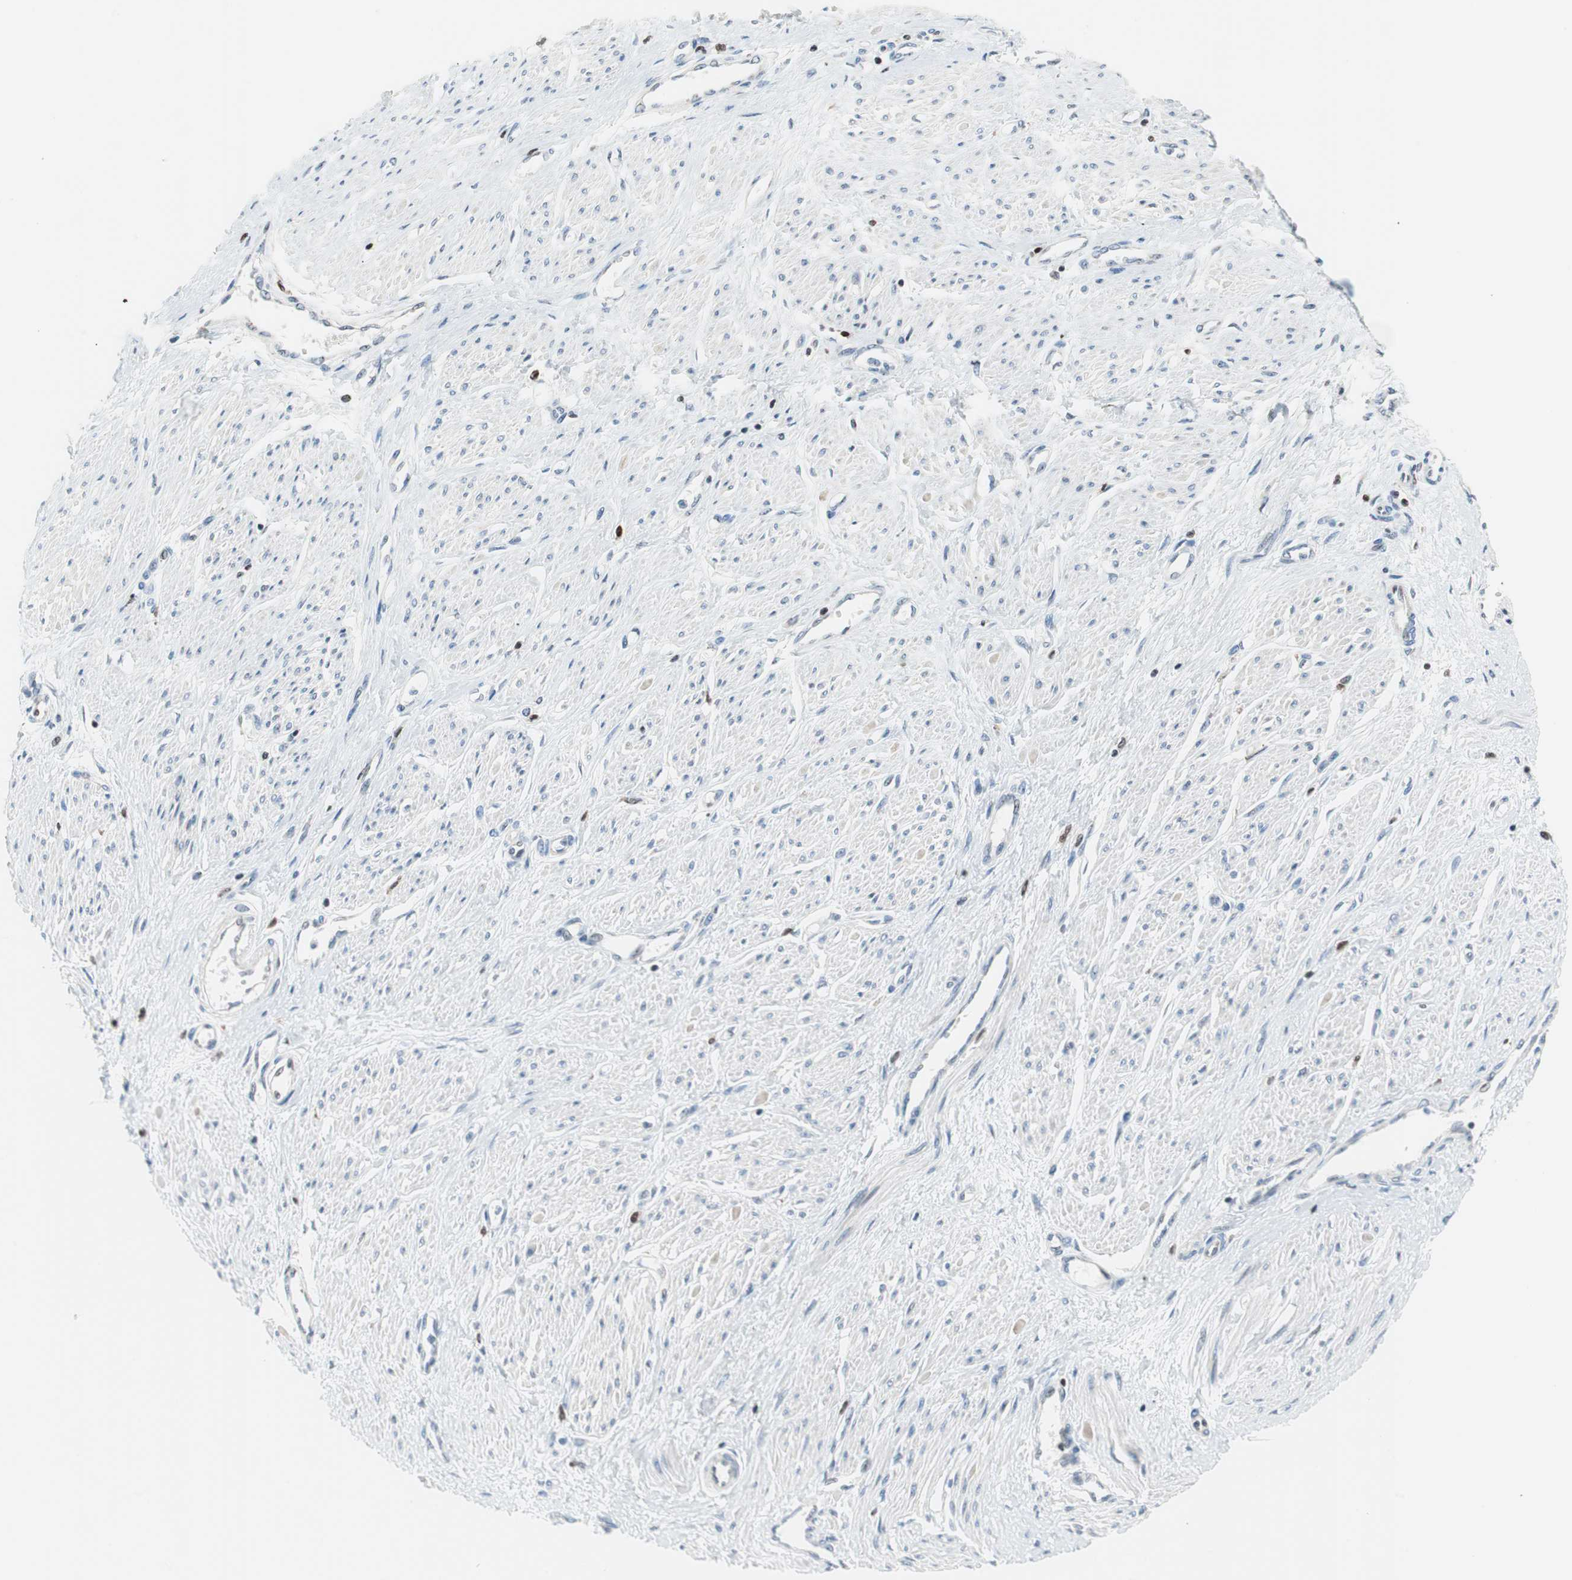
{"staining": {"intensity": "negative", "quantity": "none", "location": "none"}, "tissue": "smooth muscle", "cell_type": "Smooth muscle cells", "image_type": "normal", "snomed": [{"axis": "morphology", "description": "Normal tissue, NOS"}, {"axis": "topography", "description": "Smooth muscle"}, {"axis": "topography", "description": "Uterus"}], "caption": "Immunohistochemical staining of benign human smooth muscle exhibits no significant expression in smooth muscle cells. The staining is performed using DAB brown chromogen with nuclei counter-stained in using hematoxylin.", "gene": "RGS10", "patient": {"sex": "female", "age": 39}}